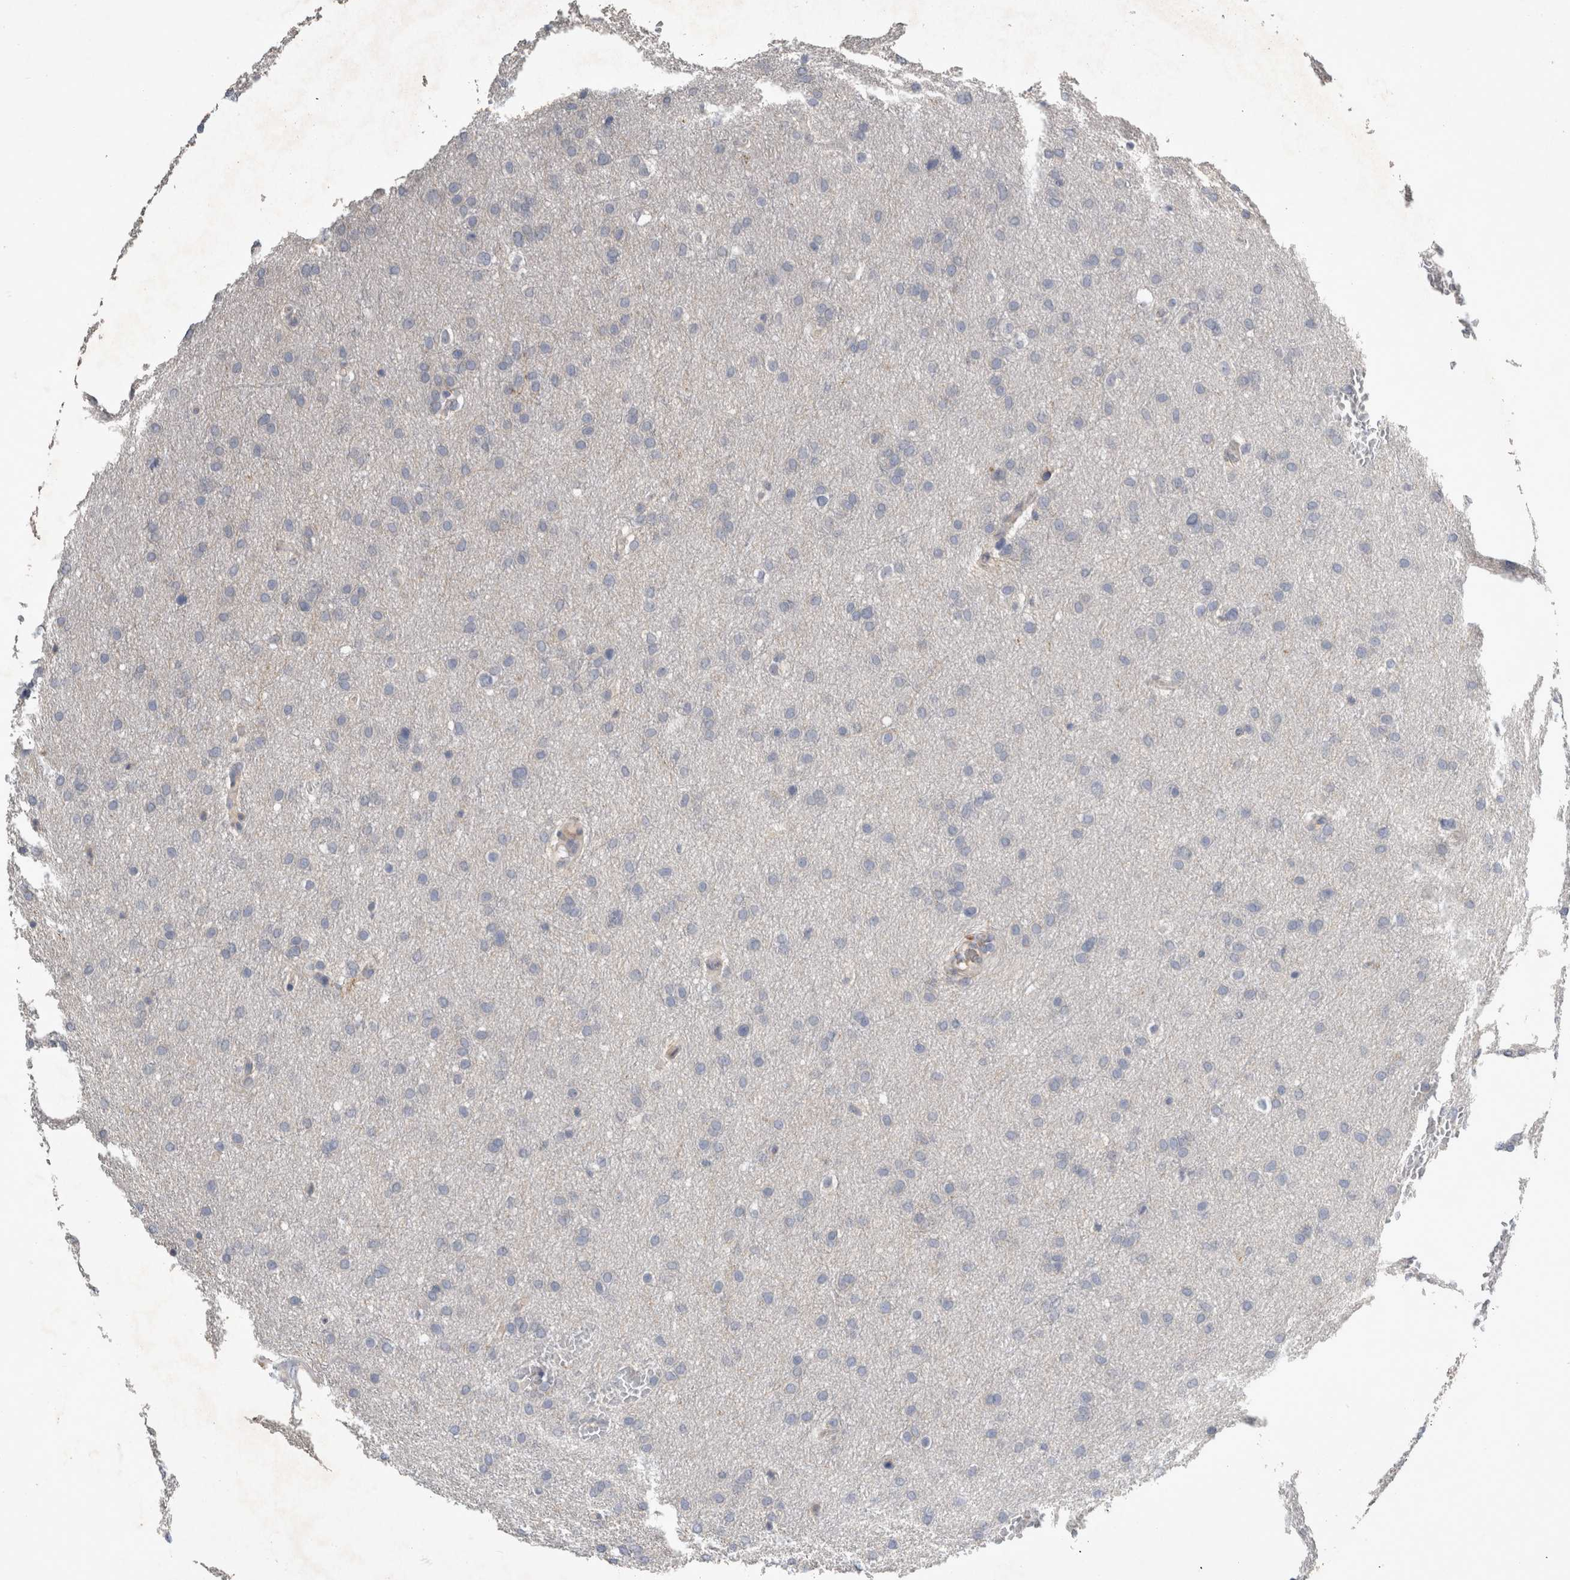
{"staining": {"intensity": "negative", "quantity": "none", "location": "none"}, "tissue": "glioma", "cell_type": "Tumor cells", "image_type": "cancer", "snomed": [{"axis": "morphology", "description": "Glioma, malignant, Low grade"}, {"axis": "topography", "description": "Brain"}], "caption": "Immunohistochemistry (IHC) of human glioma exhibits no staining in tumor cells.", "gene": "SLC22A11", "patient": {"sex": "female", "age": 37}}